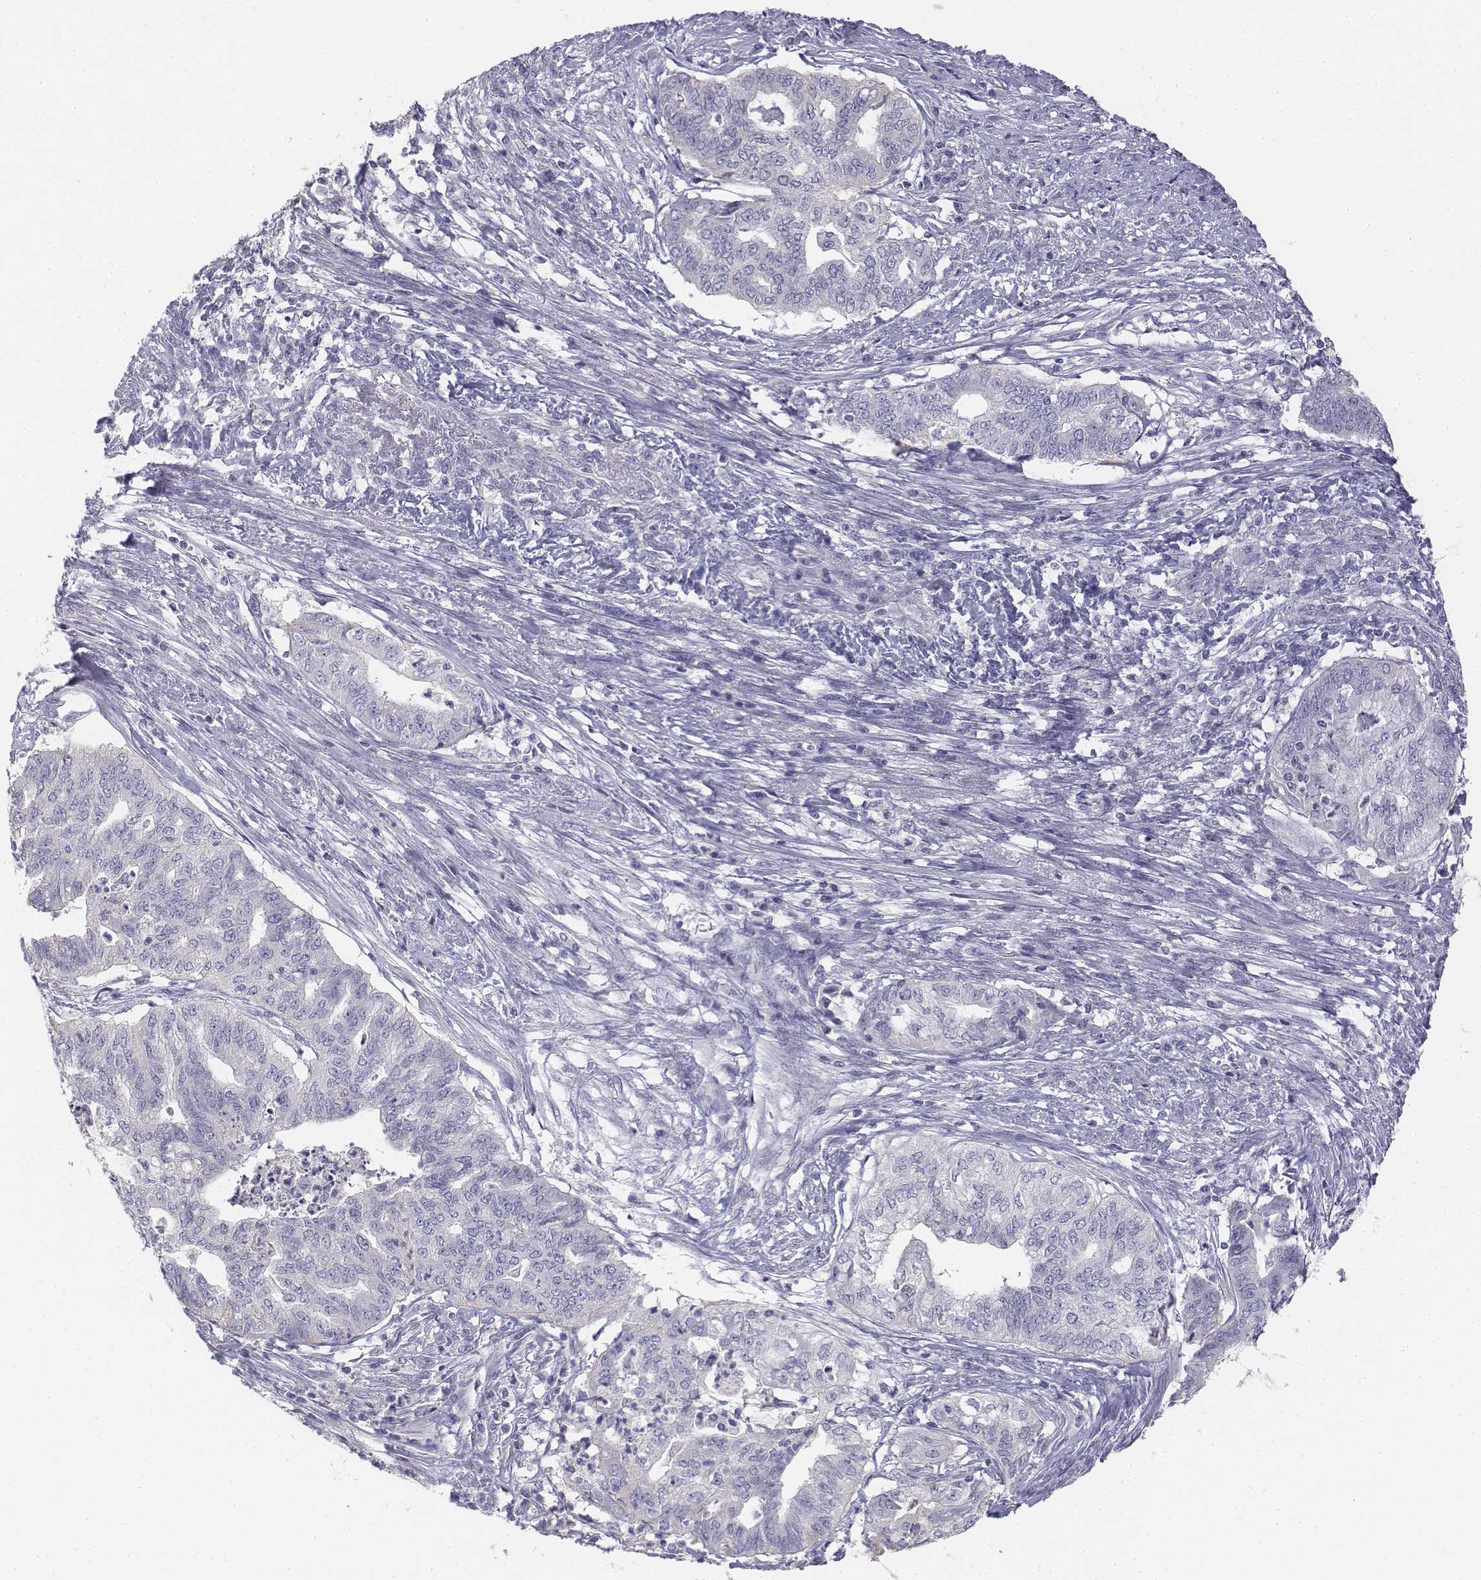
{"staining": {"intensity": "negative", "quantity": "none", "location": "none"}, "tissue": "endometrial cancer", "cell_type": "Tumor cells", "image_type": "cancer", "snomed": [{"axis": "morphology", "description": "Adenocarcinoma, NOS"}, {"axis": "topography", "description": "Endometrium"}], "caption": "An image of human endometrial cancer is negative for staining in tumor cells. The staining is performed using DAB brown chromogen with nuclei counter-stained in using hematoxylin.", "gene": "LGSN", "patient": {"sex": "female", "age": 79}}